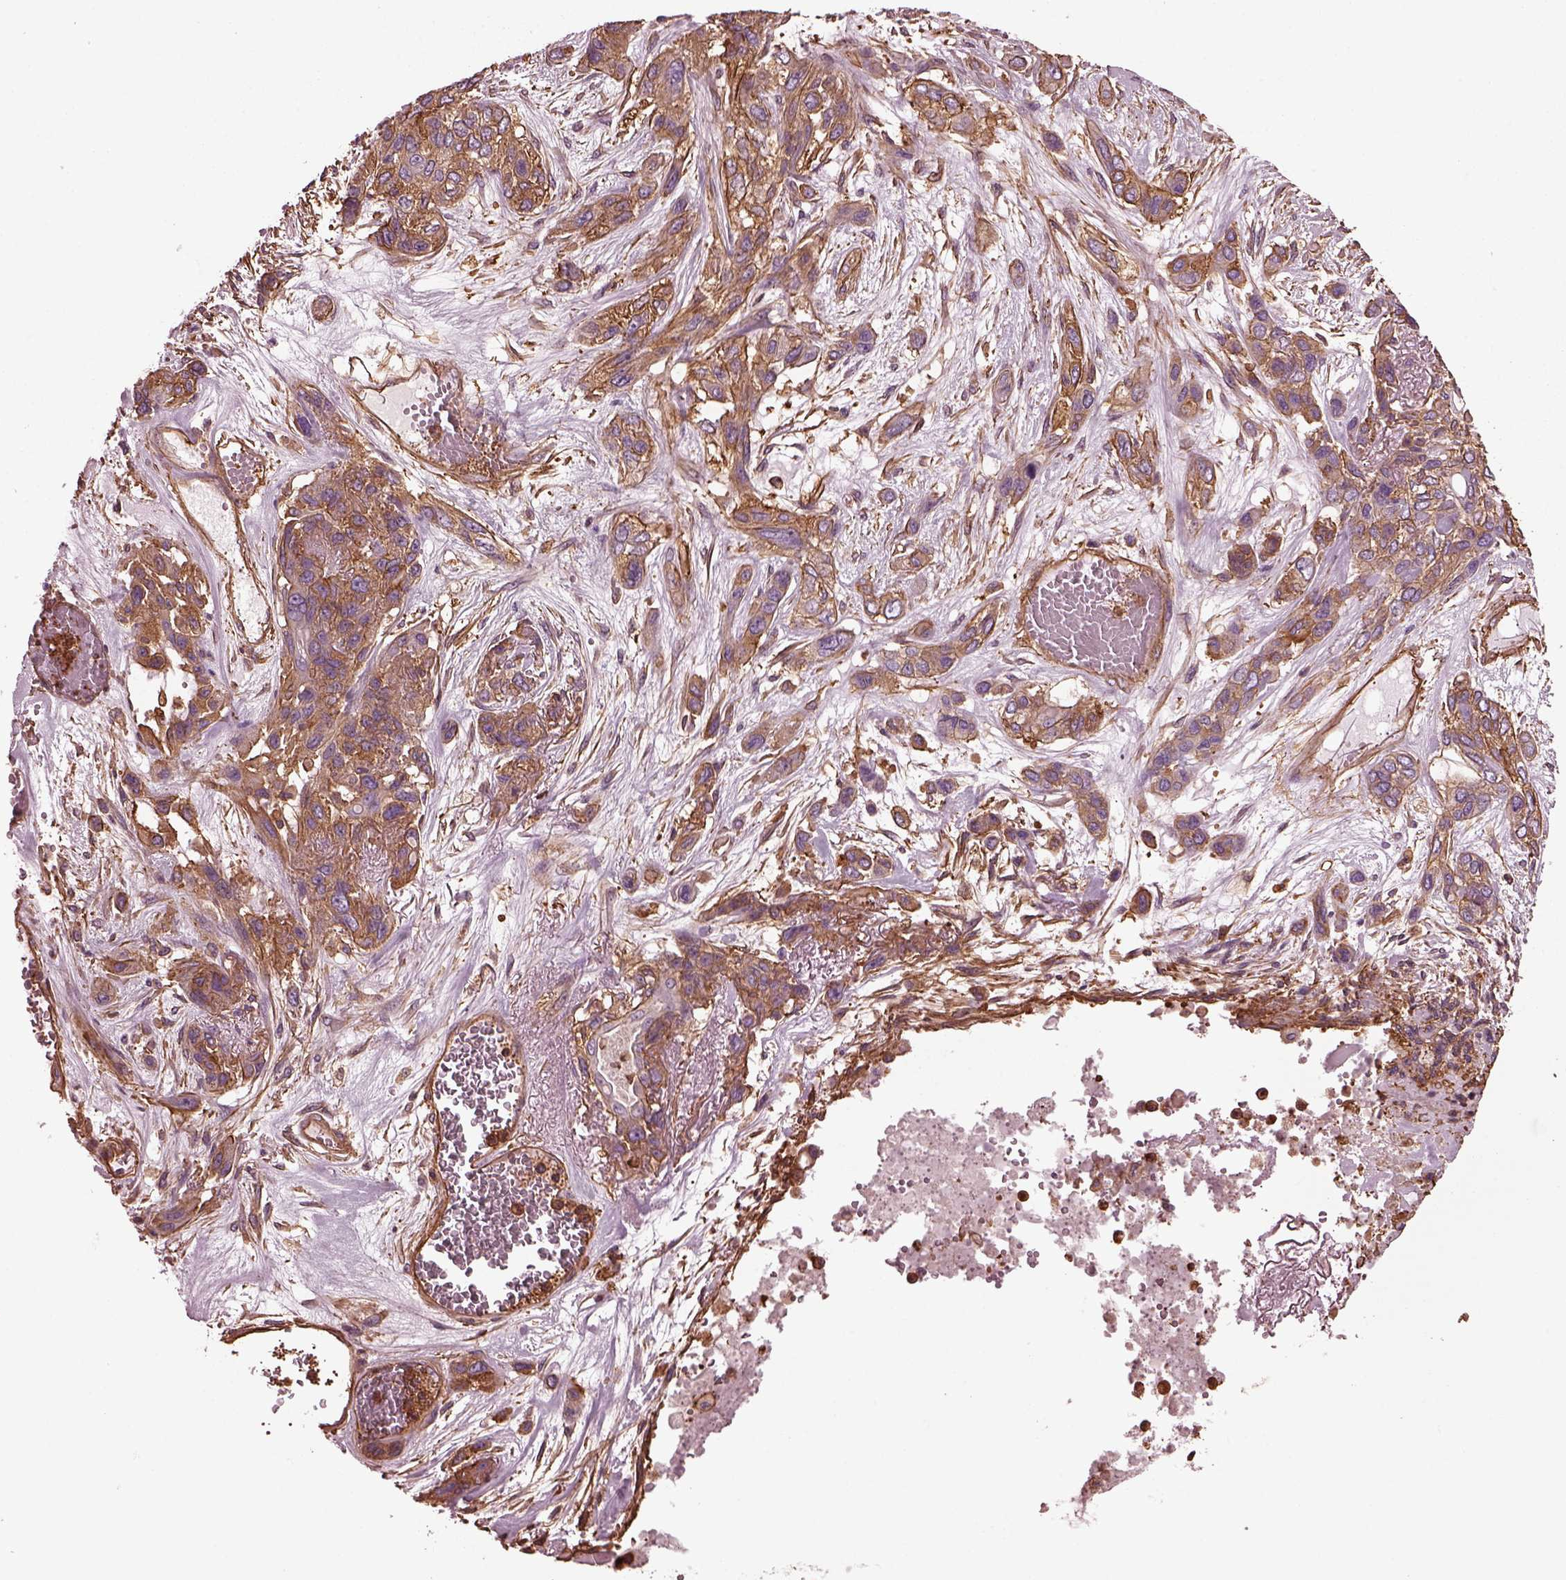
{"staining": {"intensity": "moderate", "quantity": ">75%", "location": "cytoplasmic/membranous"}, "tissue": "lung cancer", "cell_type": "Tumor cells", "image_type": "cancer", "snomed": [{"axis": "morphology", "description": "Squamous cell carcinoma, NOS"}, {"axis": "topography", "description": "Lung"}], "caption": "A brown stain labels moderate cytoplasmic/membranous positivity of a protein in human lung cancer (squamous cell carcinoma) tumor cells.", "gene": "MYL6", "patient": {"sex": "female", "age": 70}}